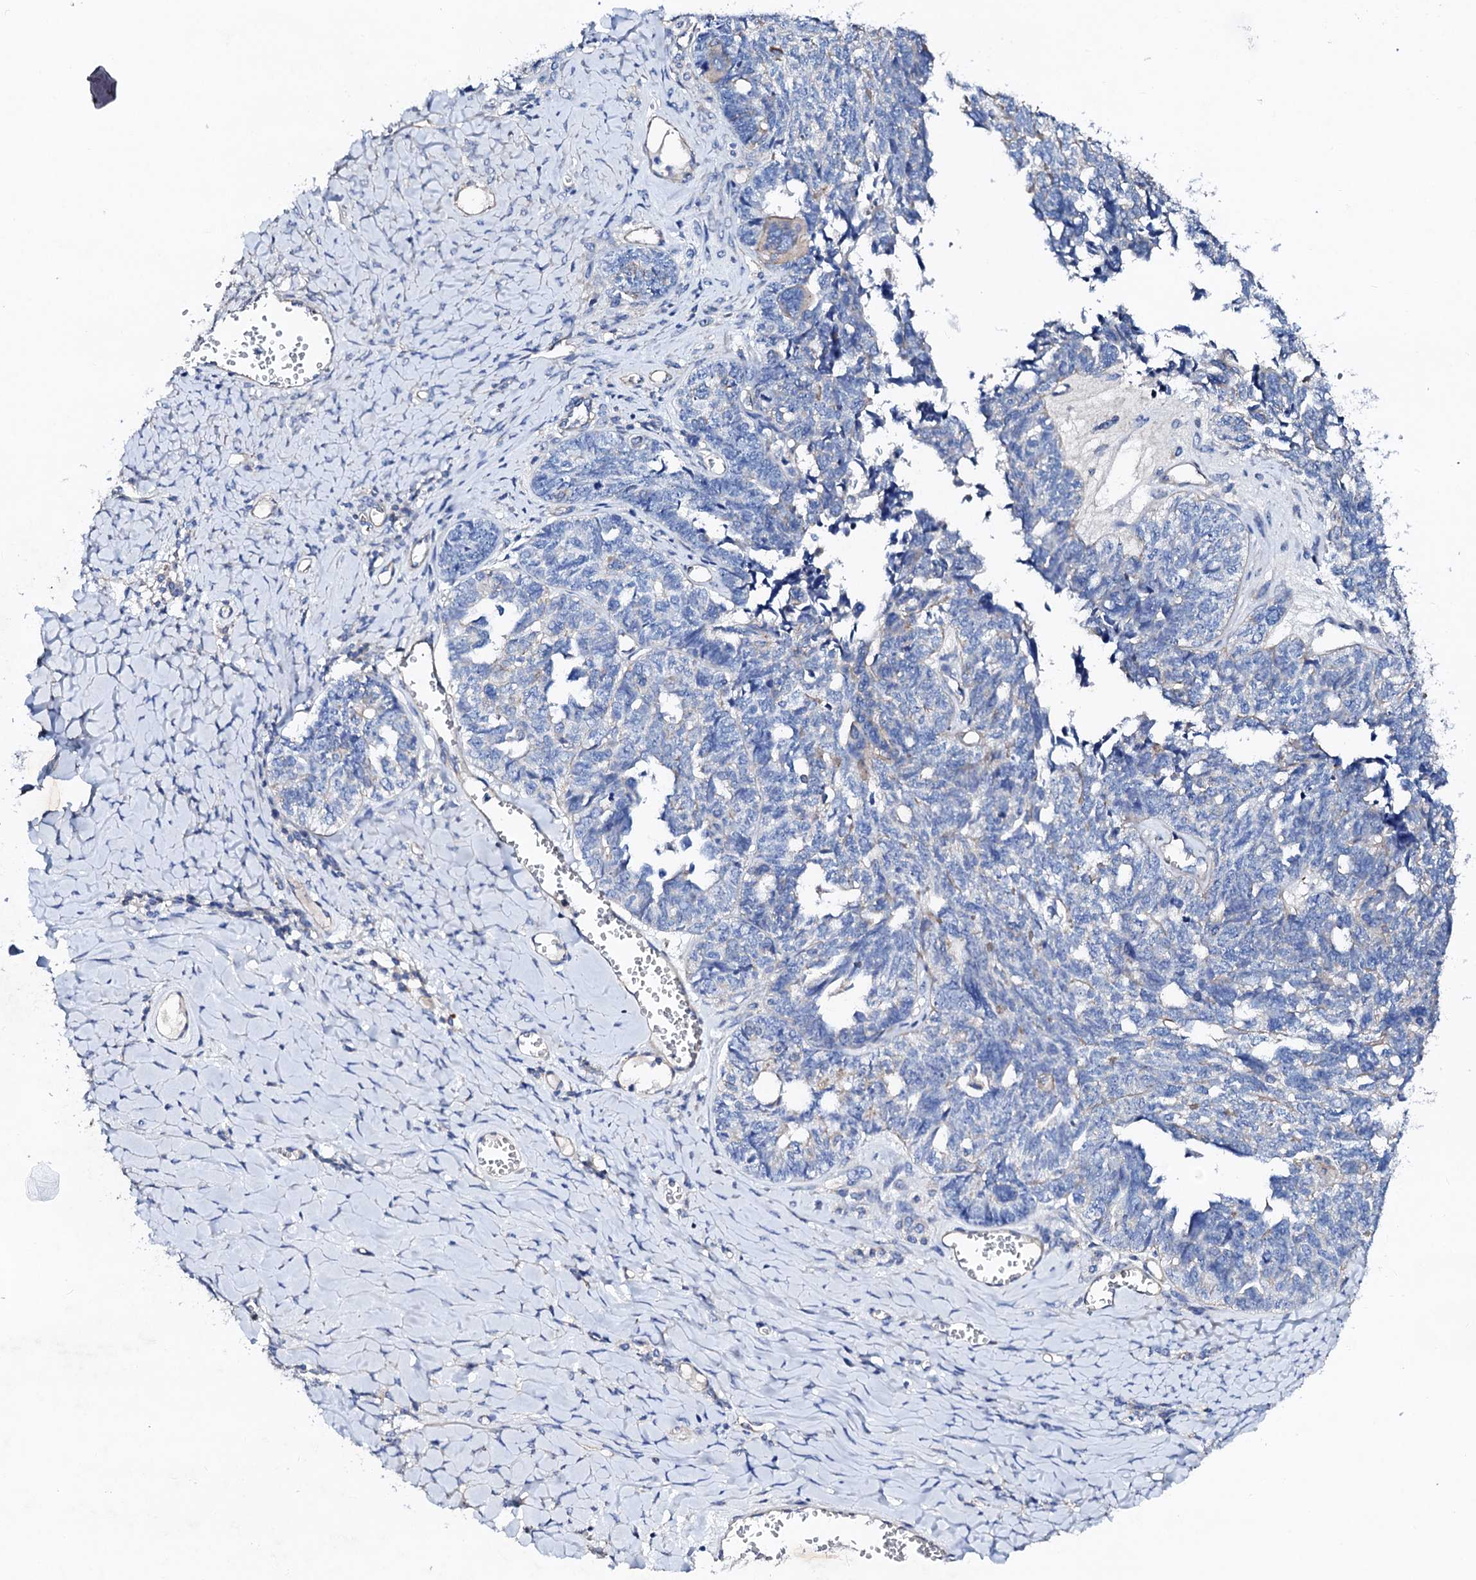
{"staining": {"intensity": "negative", "quantity": "none", "location": "none"}, "tissue": "ovarian cancer", "cell_type": "Tumor cells", "image_type": "cancer", "snomed": [{"axis": "morphology", "description": "Cystadenocarcinoma, serous, NOS"}, {"axis": "topography", "description": "Ovary"}], "caption": "Ovarian serous cystadenocarcinoma was stained to show a protein in brown. There is no significant expression in tumor cells.", "gene": "KLHL32", "patient": {"sex": "female", "age": 79}}